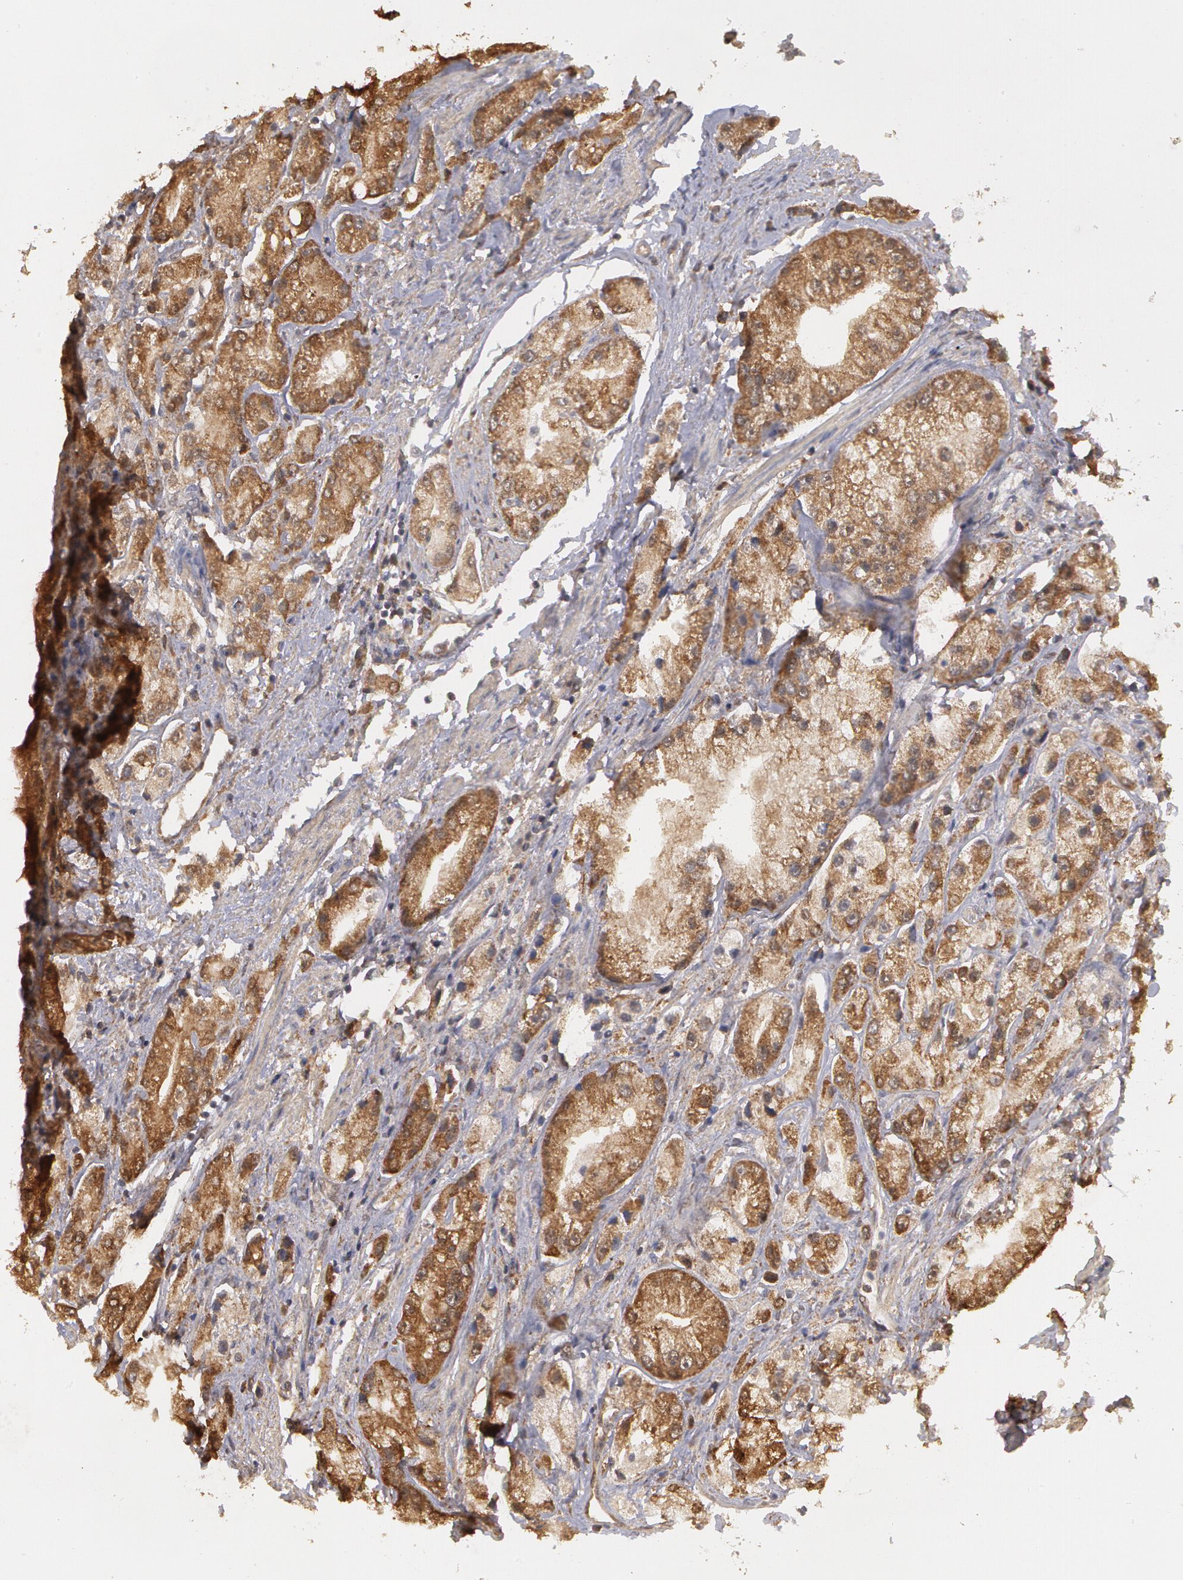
{"staining": {"intensity": "moderate", "quantity": ">75%", "location": "cytoplasmic/membranous"}, "tissue": "prostate cancer", "cell_type": "Tumor cells", "image_type": "cancer", "snomed": [{"axis": "morphology", "description": "Adenocarcinoma, Medium grade"}, {"axis": "topography", "description": "Prostate"}], "caption": "Protein analysis of prostate cancer (adenocarcinoma (medium-grade)) tissue reveals moderate cytoplasmic/membranous staining in approximately >75% of tumor cells.", "gene": "MPST", "patient": {"sex": "male", "age": 72}}